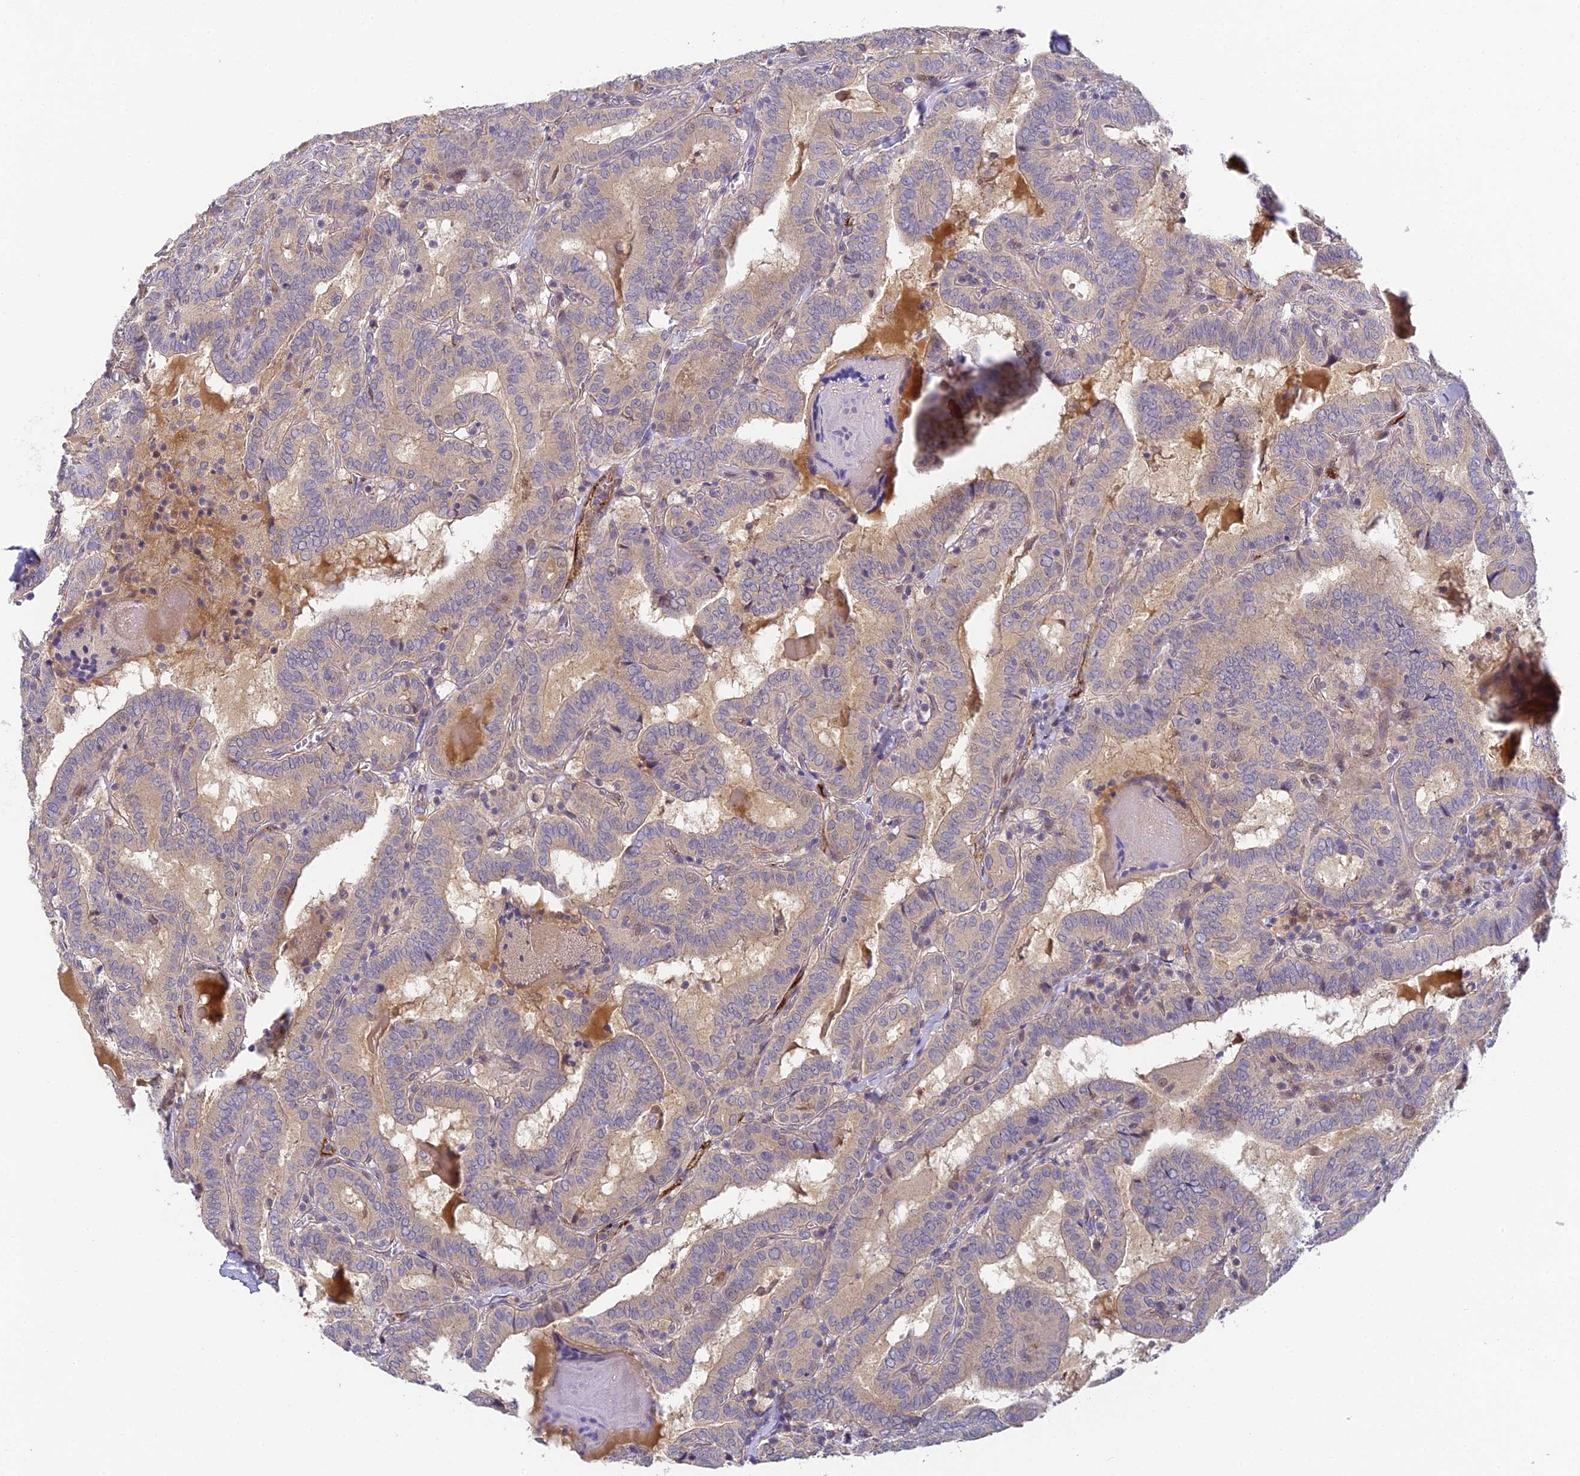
{"staining": {"intensity": "weak", "quantity": "<25%", "location": "cytoplasmic/membranous"}, "tissue": "thyroid cancer", "cell_type": "Tumor cells", "image_type": "cancer", "snomed": [{"axis": "morphology", "description": "Papillary adenocarcinoma, NOS"}, {"axis": "topography", "description": "Thyroid gland"}], "caption": "This is an IHC histopathology image of thyroid cancer. There is no positivity in tumor cells.", "gene": "DNAAF10", "patient": {"sex": "female", "age": 72}}